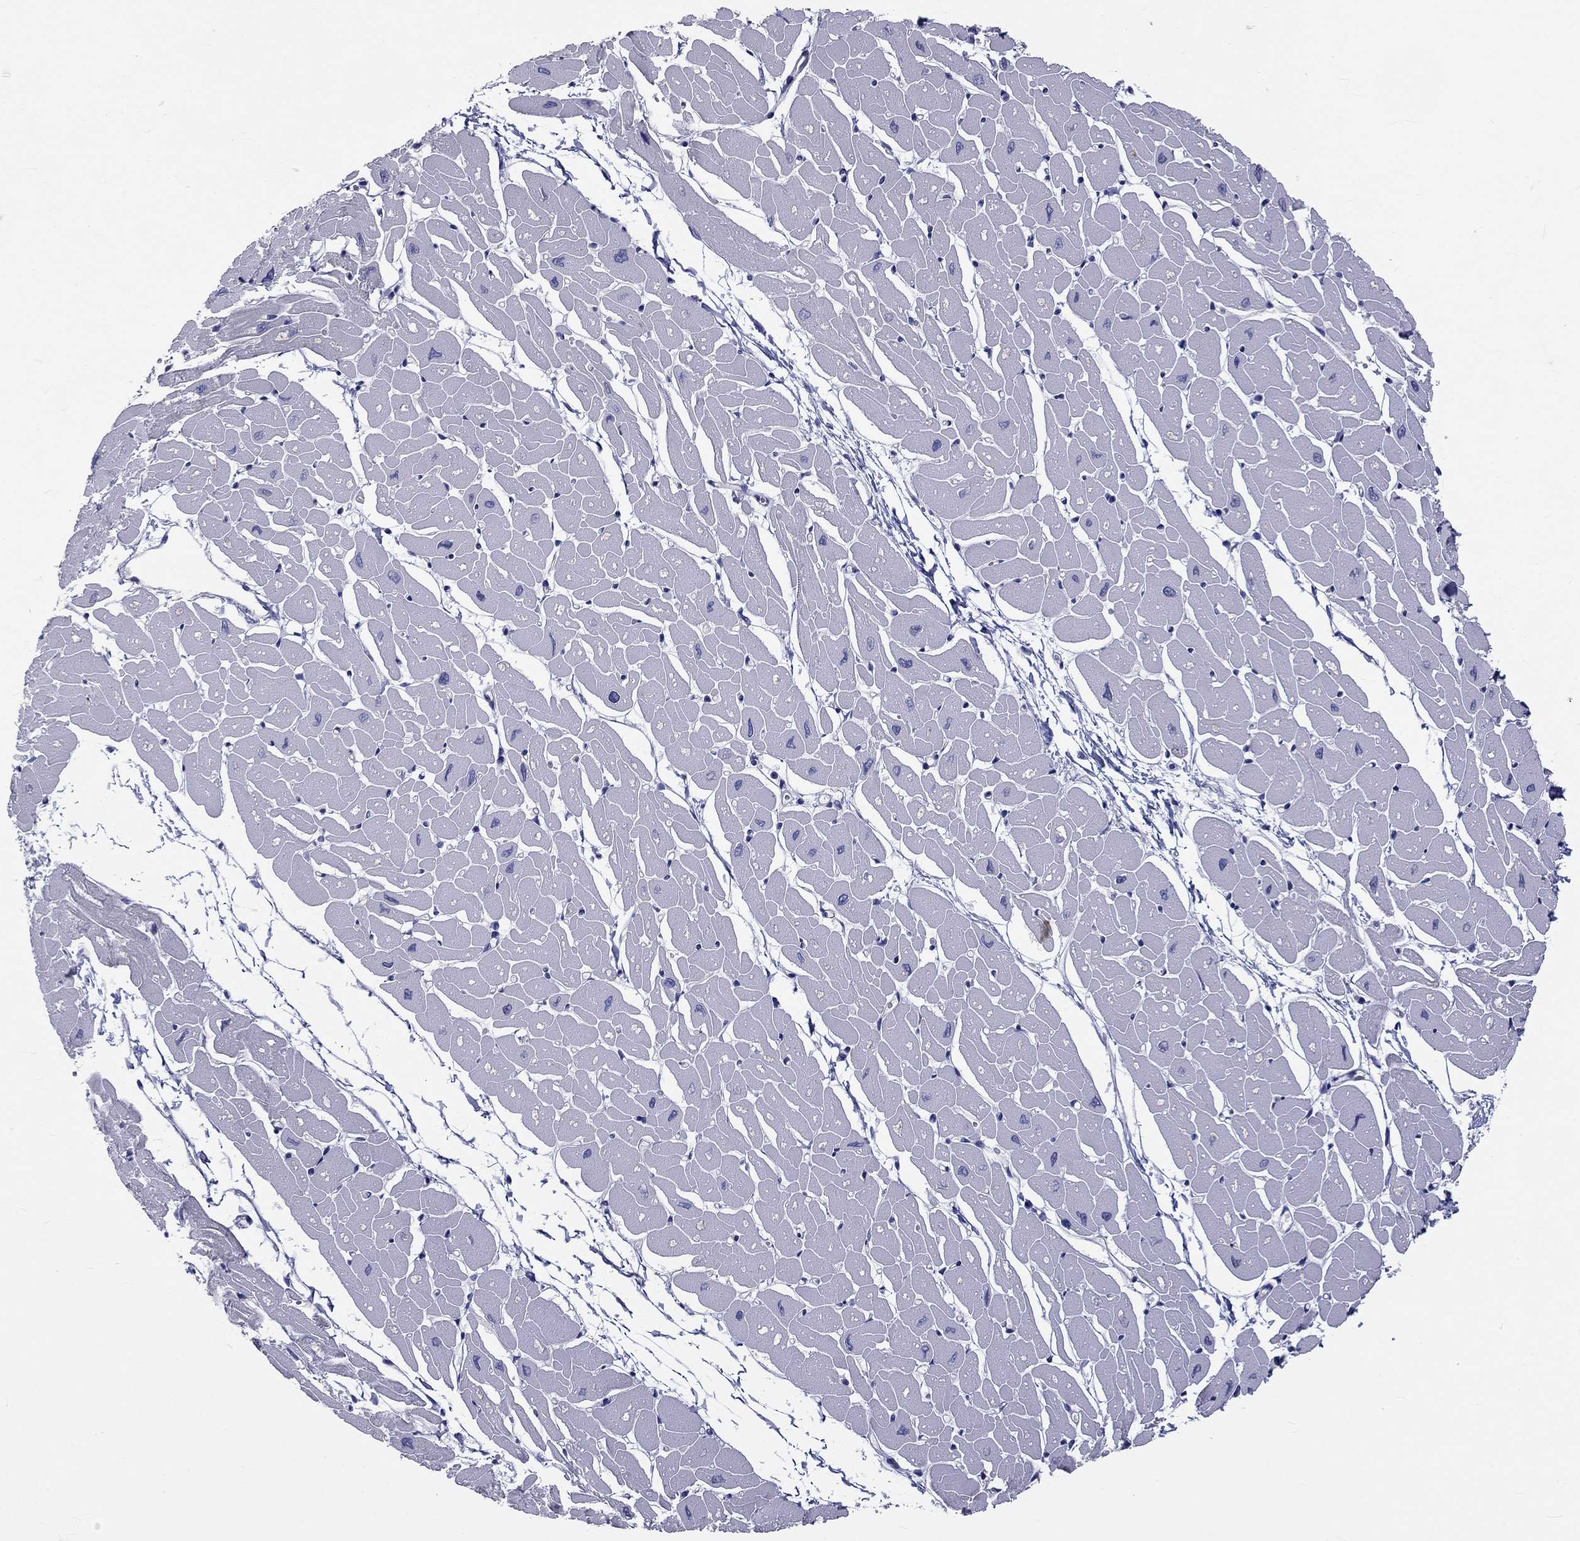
{"staining": {"intensity": "negative", "quantity": "none", "location": "none"}, "tissue": "heart muscle", "cell_type": "Cardiomyocytes", "image_type": "normal", "snomed": [{"axis": "morphology", "description": "Normal tissue, NOS"}, {"axis": "topography", "description": "Heart"}], "caption": "IHC photomicrograph of normal human heart muscle stained for a protein (brown), which displays no staining in cardiomyocytes.", "gene": "DNALI1", "patient": {"sex": "male", "age": 57}}